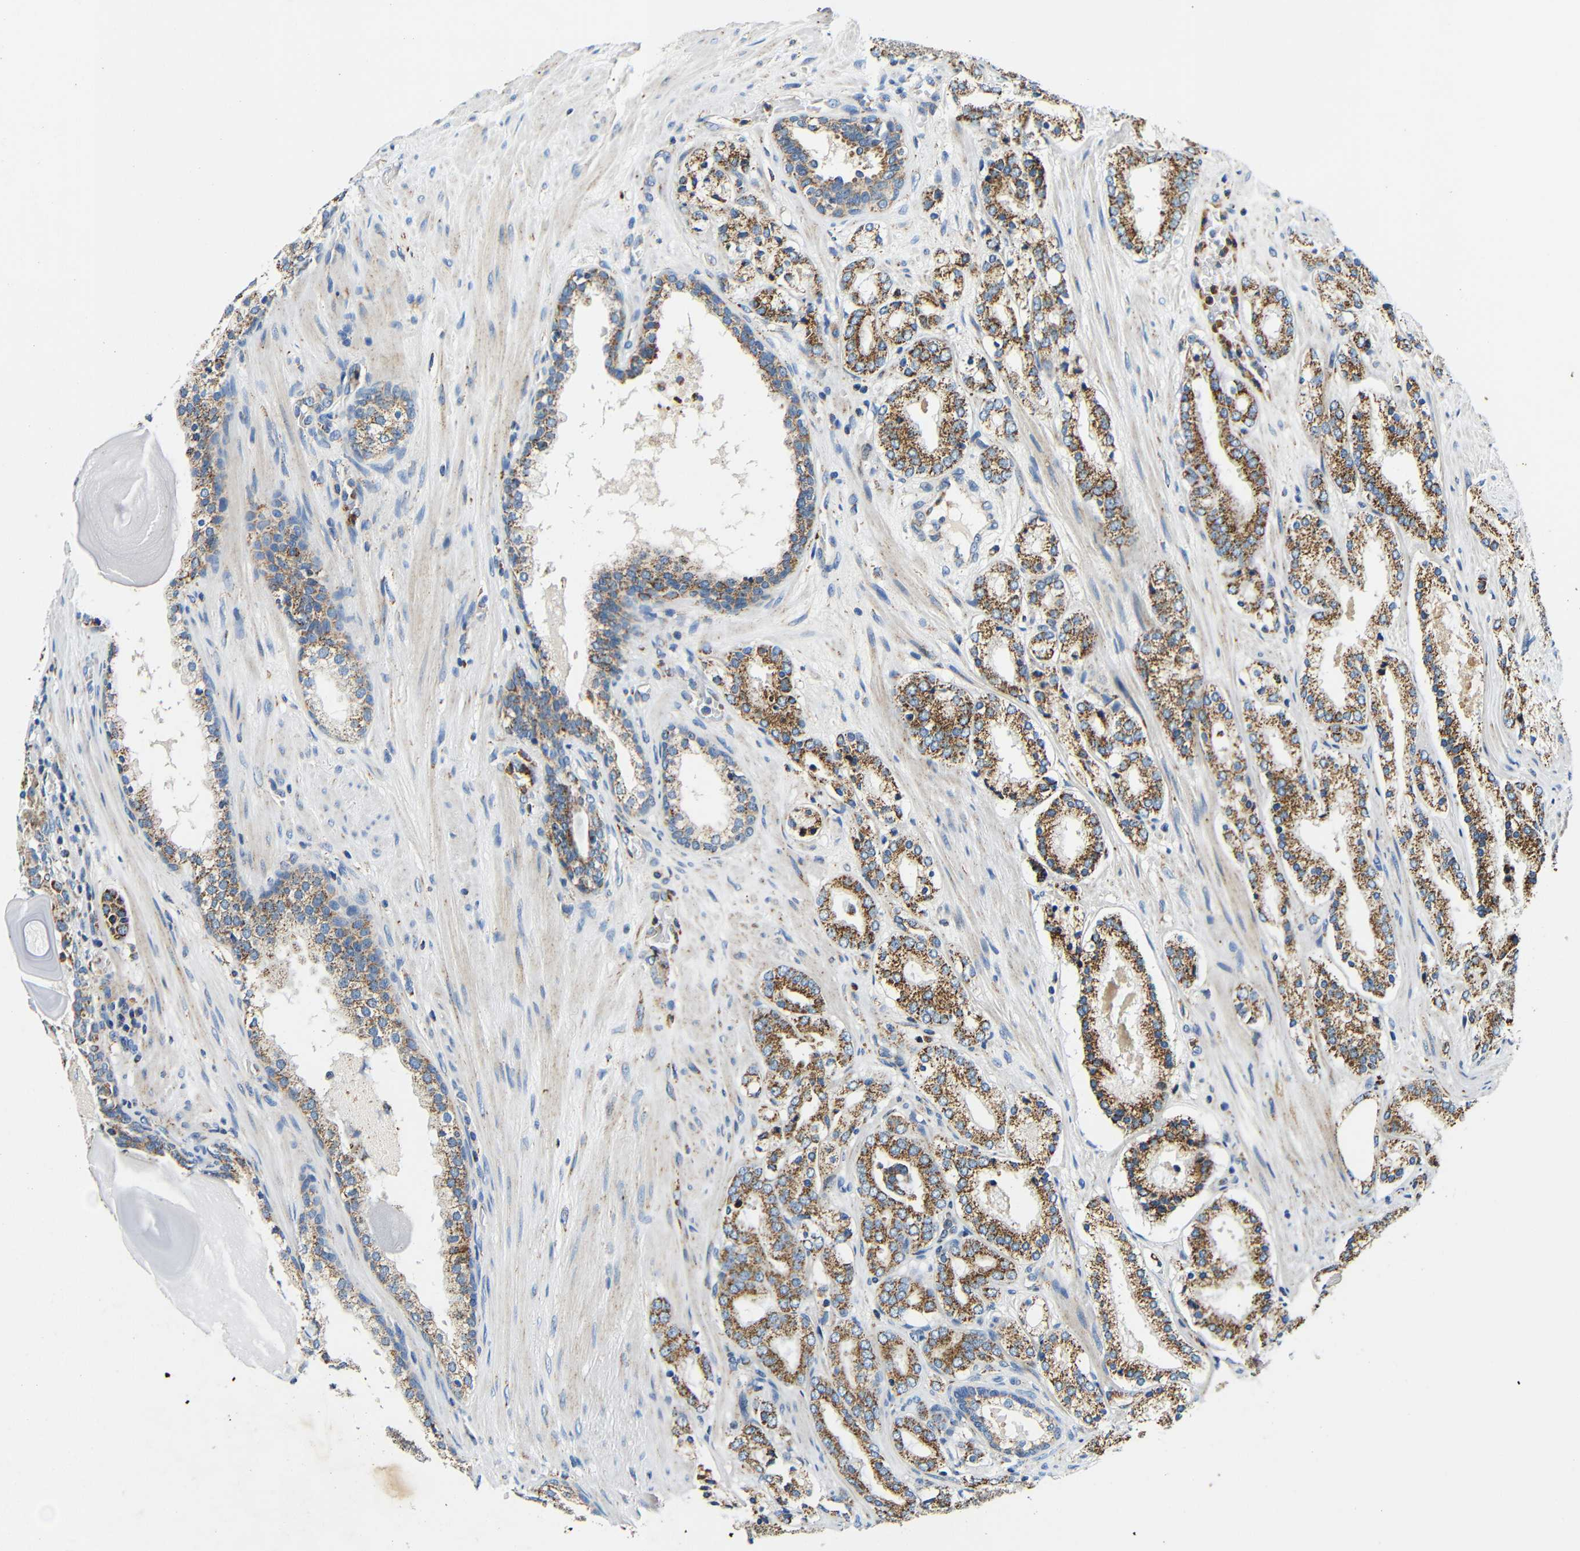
{"staining": {"intensity": "strong", "quantity": ">75%", "location": "cytoplasmic/membranous"}, "tissue": "prostate cancer", "cell_type": "Tumor cells", "image_type": "cancer", "snomed": [{"axis": "morphology", "description": "Adenocarcinoma, High grade"}, {"axis": "topography", "description": "Prostate"}], "caption": "The histopathology image demonstrates a brown stain indicating the presence of a protein in the cytoplasmic/membranous of tumor cells in prostate high-grade adenocarcinoma. (Stains: DAB in brown, nuclei in blue, Microscopy: brightfield microscopy at high magnification).", "gene": "GALNT18", "patient": {"sex": "male", "age": 64}}